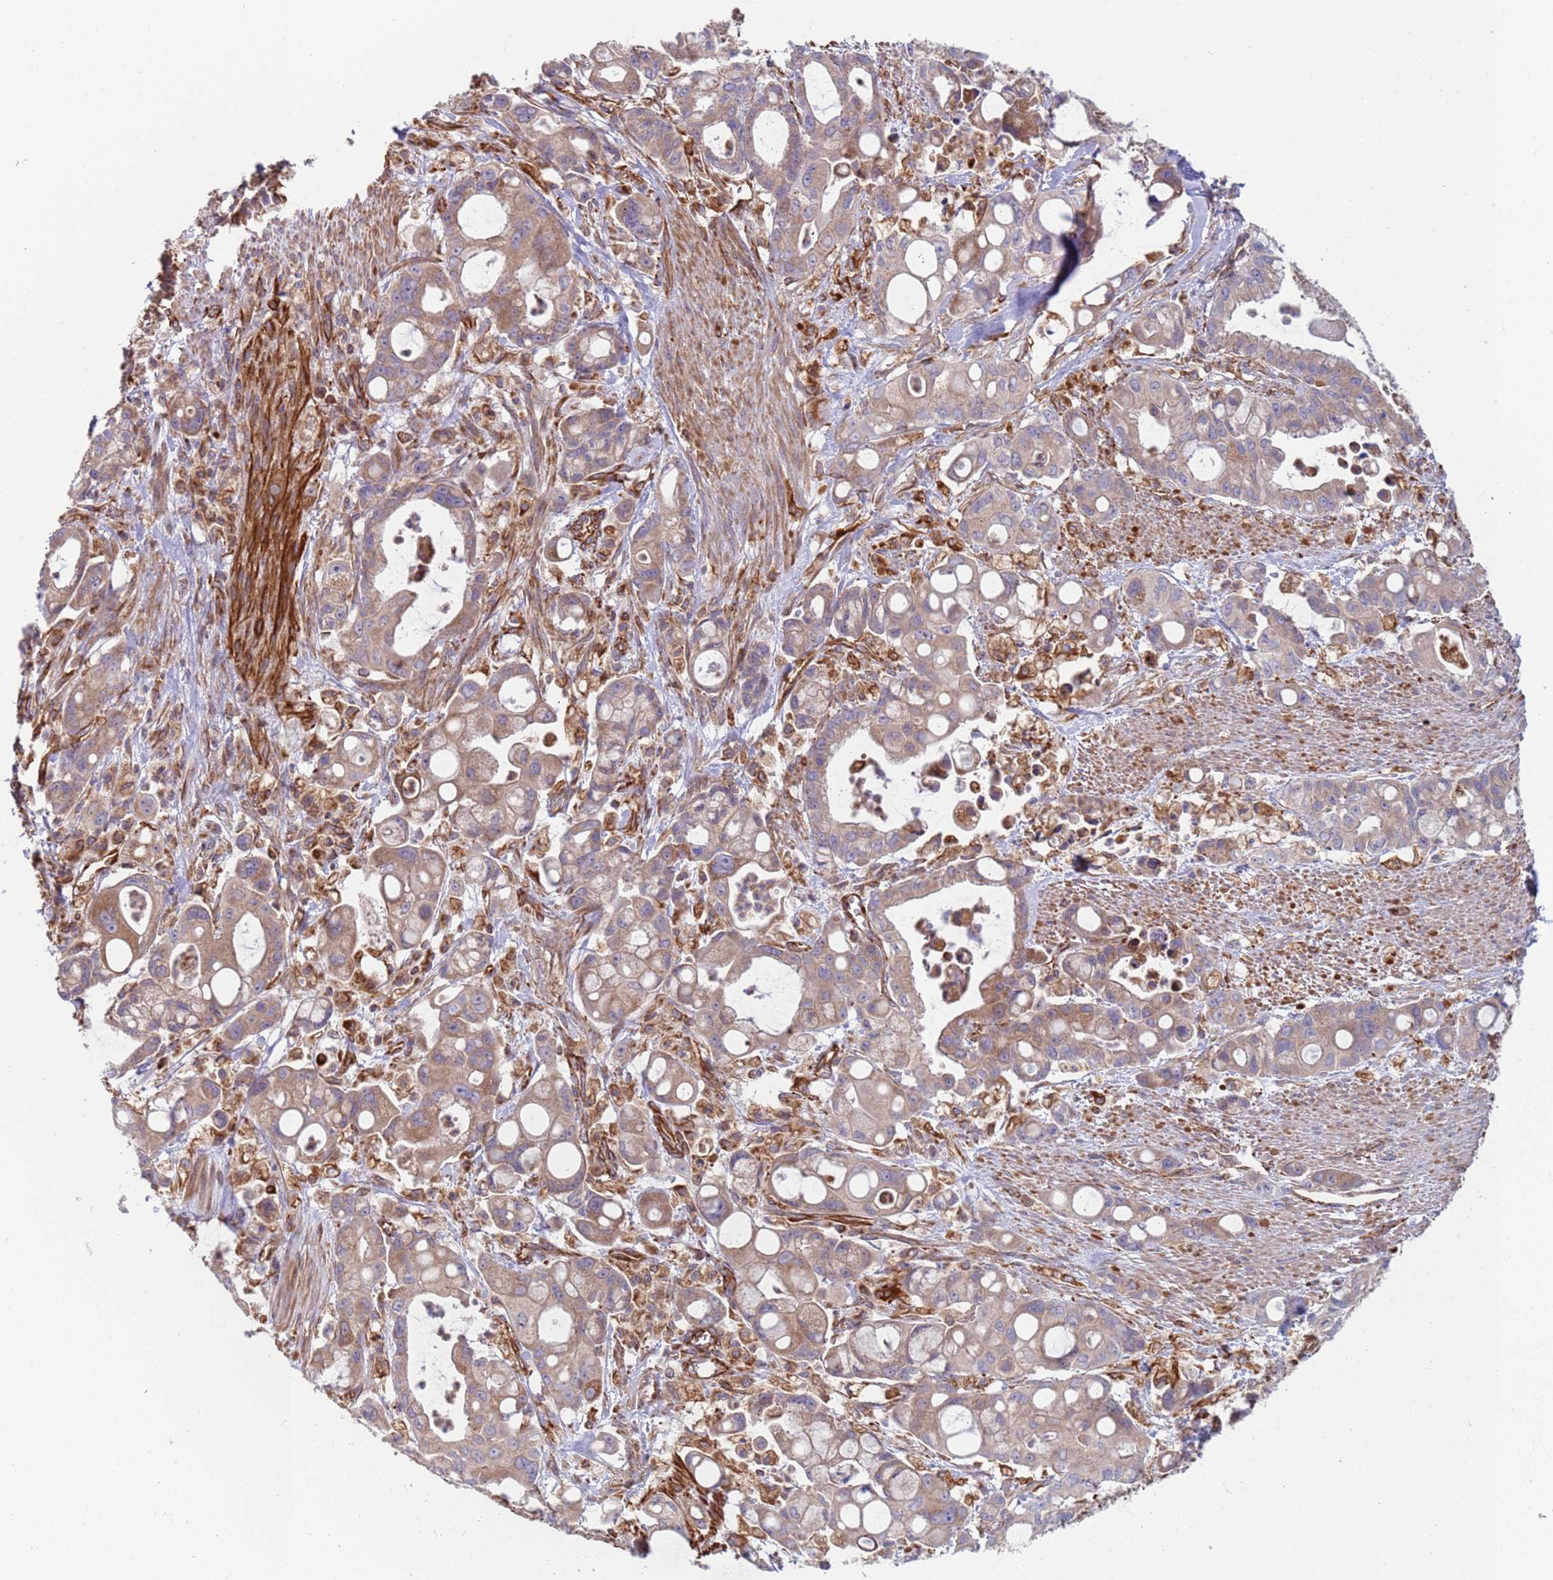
{"staining": {"intensity": "weak", "quantity": ">75%", "location": "cytoplasmic/membranous"}, "tissue": "pancreatic cancer", "cell_type": "Tumor cells", "image_type": "cancer", "snomed": [{"axis": "morphology", "description": "Adenocarcinoma, NOS"}, {"axis": "topography", "description": "Pancreas"}], "caption": "Pancreatic cancer (adenocarcinoma) was stained to show a protein in brown. There is low levels of weak cytoplasmic/membranous positivity in approximately >75% of tumor cells. Immunohistochemistry (ihc) stains the protein in brown and the nuclei are stained blue.", "gene": "NUDT12", "patient": {"sex": "male", "age": 68}}